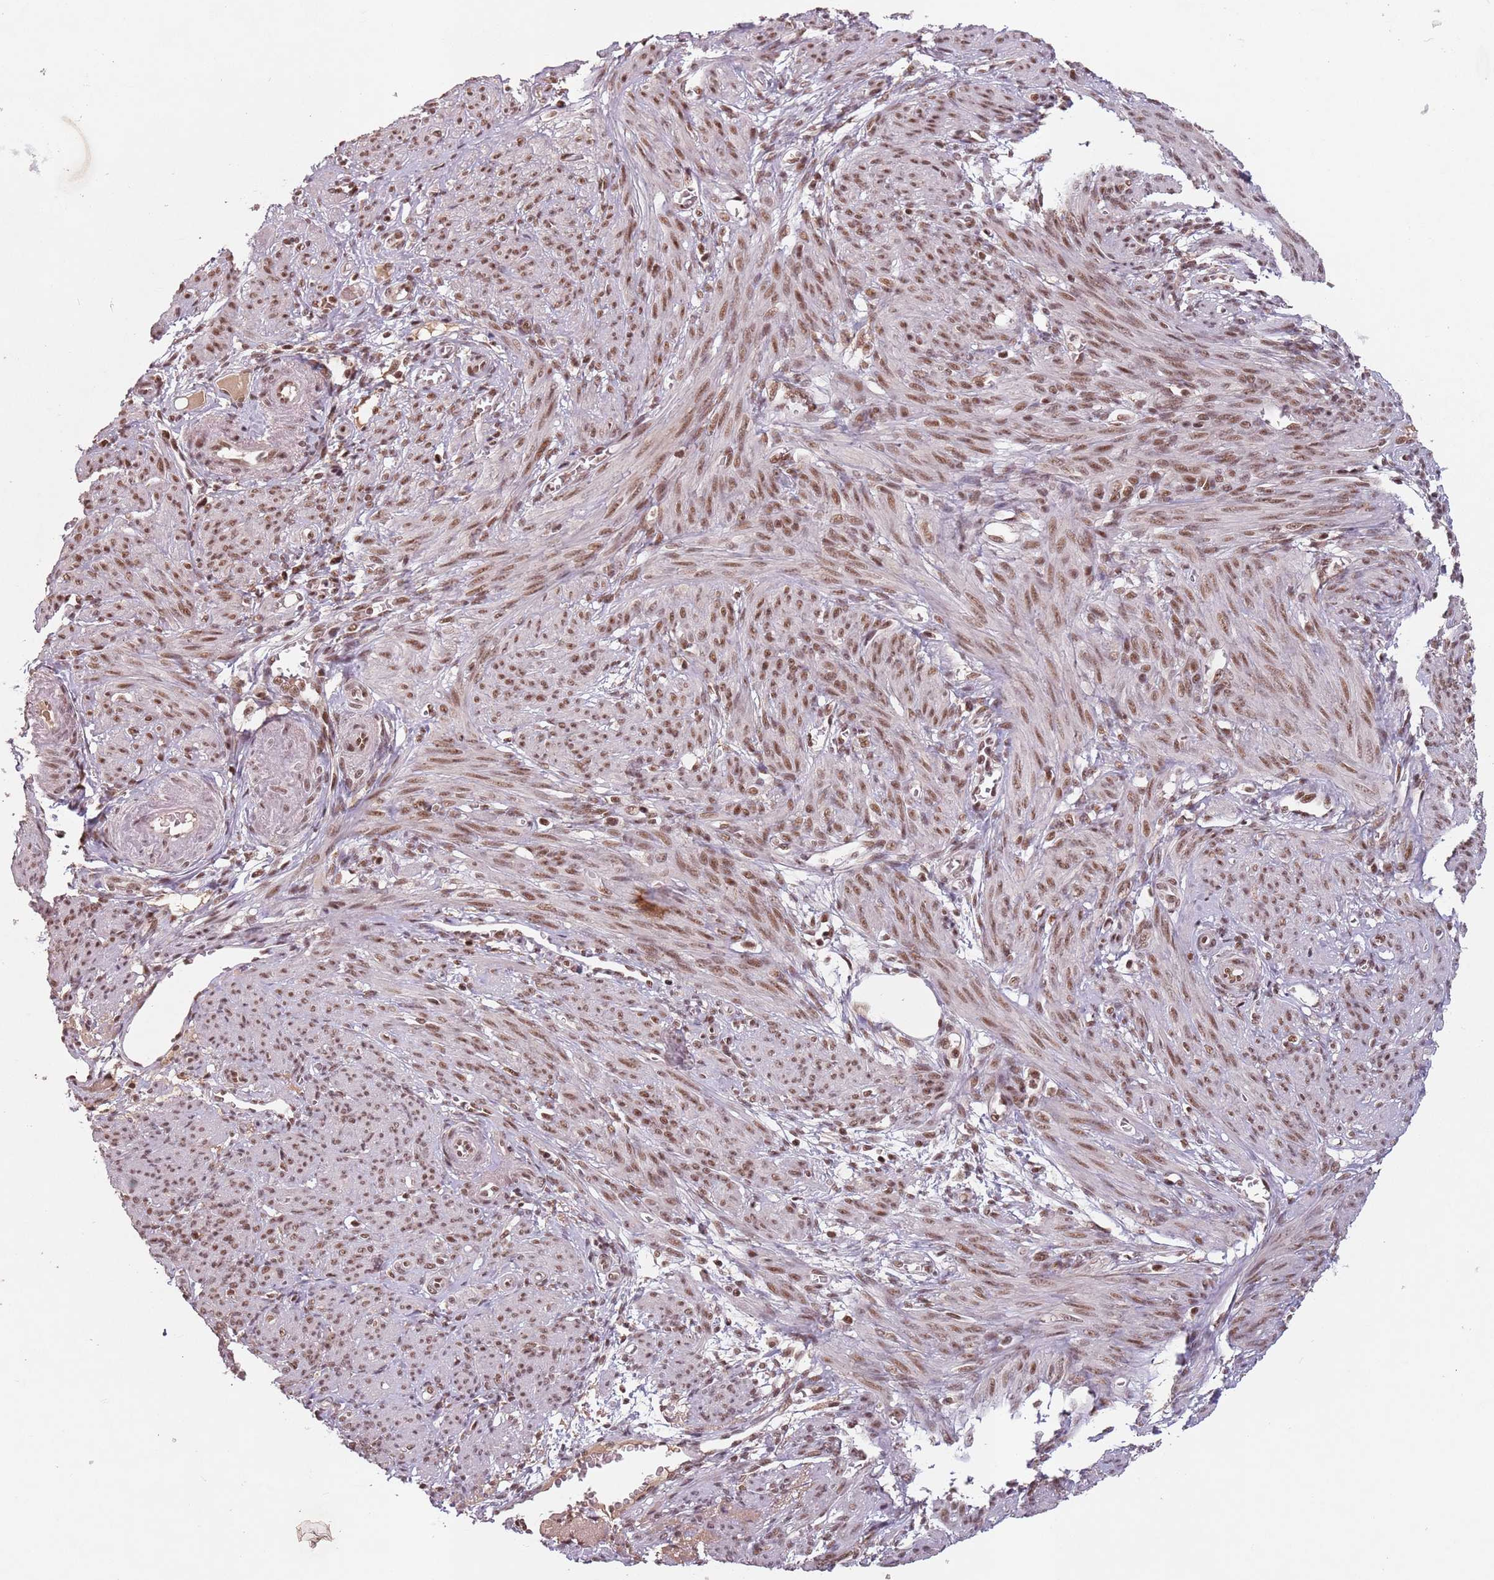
{"staining": {"intensity": "moderate", "quantity": "25%-75%", "location": "nuclear"}, "tissue": "smooth muscle", "cell_type": "Smooth muscle cells", "image_type": "normal", "snomed": [{"axis": "morphology", "description": "Normal tissue, NOS"}, {"axis": "topography", "description": "Smooth muscle"}], "caption": "Immunohistochemical staining of benign human smooth muscle reveals 25%-75% levels of moderate nuclear protein staining in about 25%-75% of smooth muscle cells.", "gene": "NCBP1", "patient": {"sex": "female", "age": 39}}